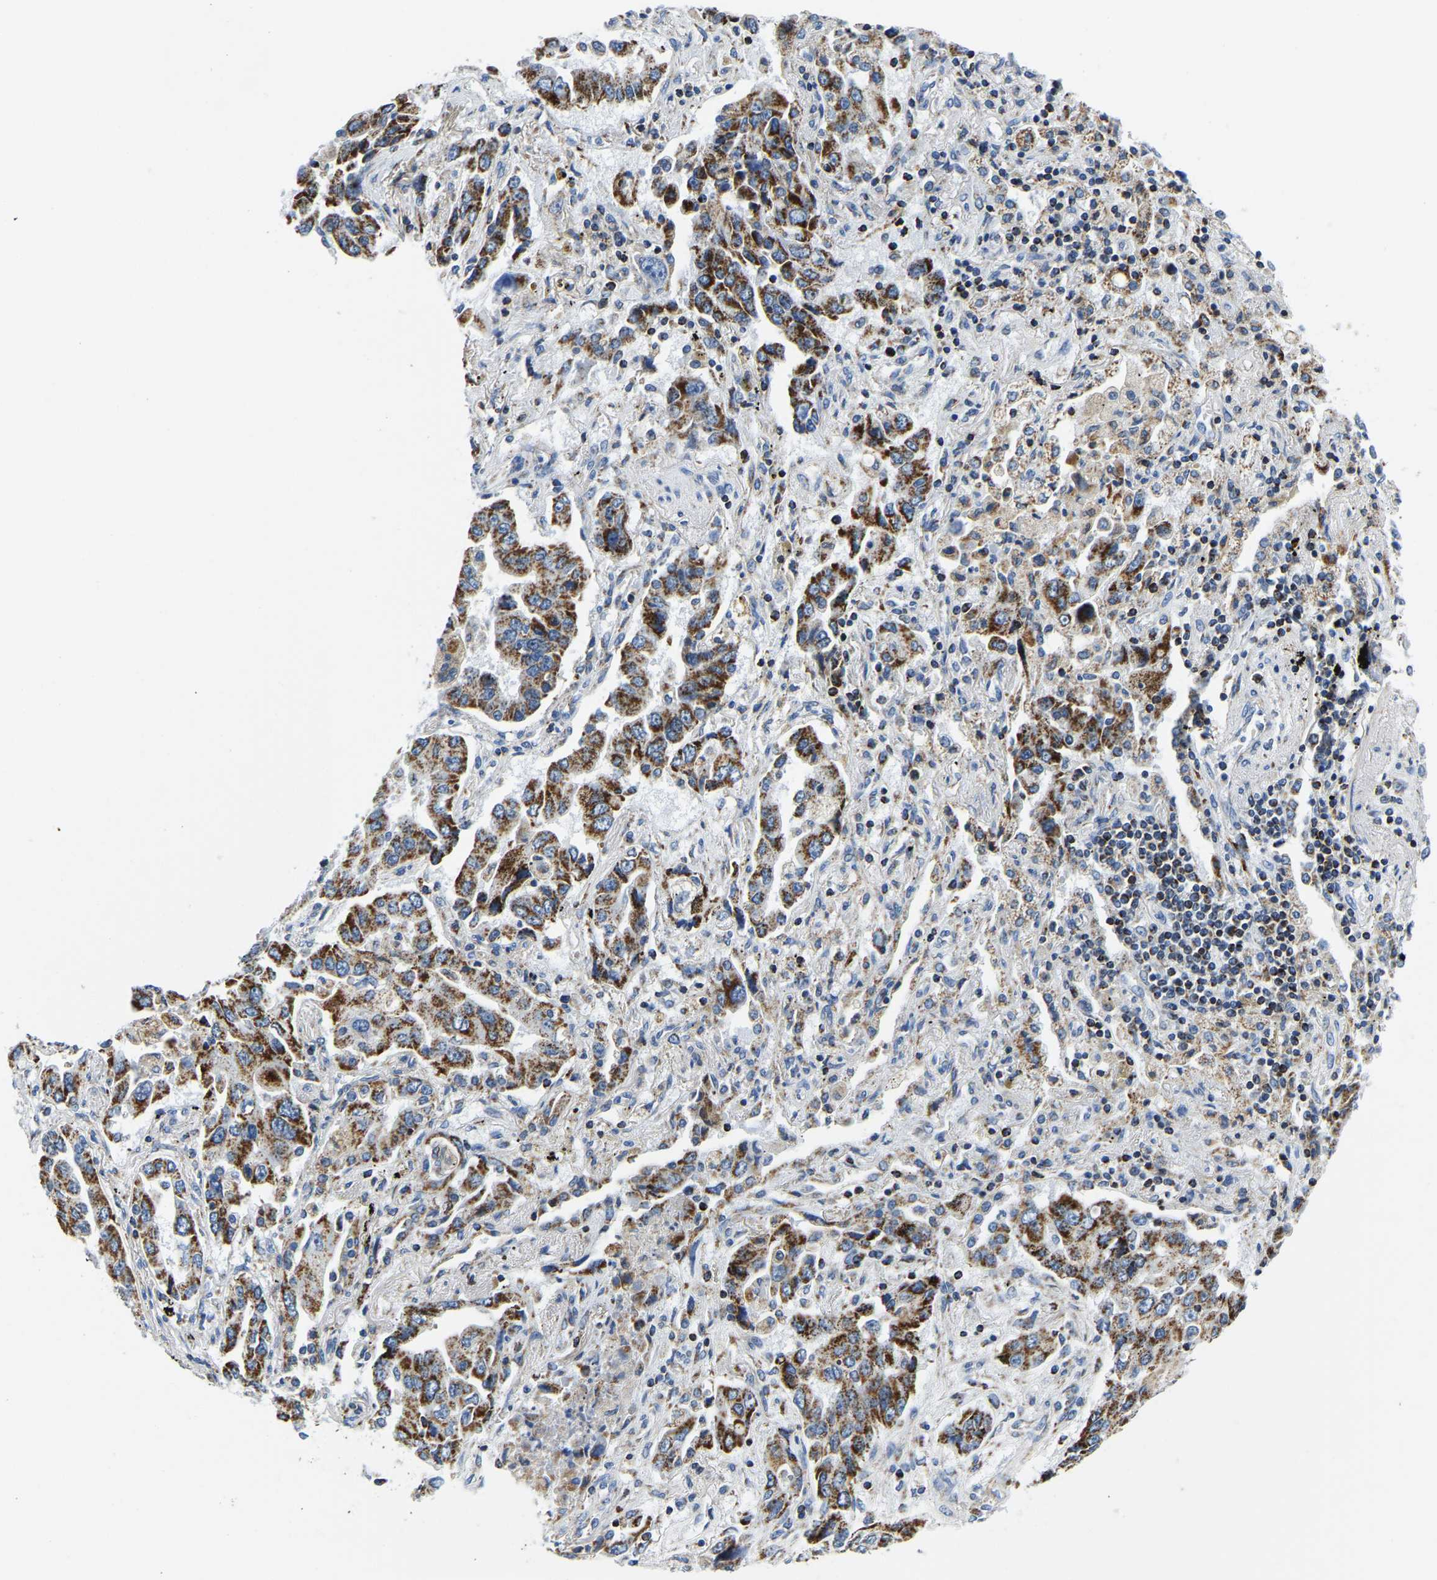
{"staining": {"intensity": "strong", "quantity": ">75%", "location": "cytoplasmic/membranous"}, "tissue": "lung cancer", "cell_type": "Tumor cells", "image_type": "cancer", "snomed": [{"axis": "morphology", "description": "Adenocarcinoma, NOS"}, {"axis": "topography", "description": "Lung"}], "caption": "About >75% of tumor cells in human lung cancer show strong cytoplasmic/membranous protein positivity as visualized by brown immunohistochemical staining.", "gene": "SFXN1", "patient": {"sex": "female", "age": 65}}